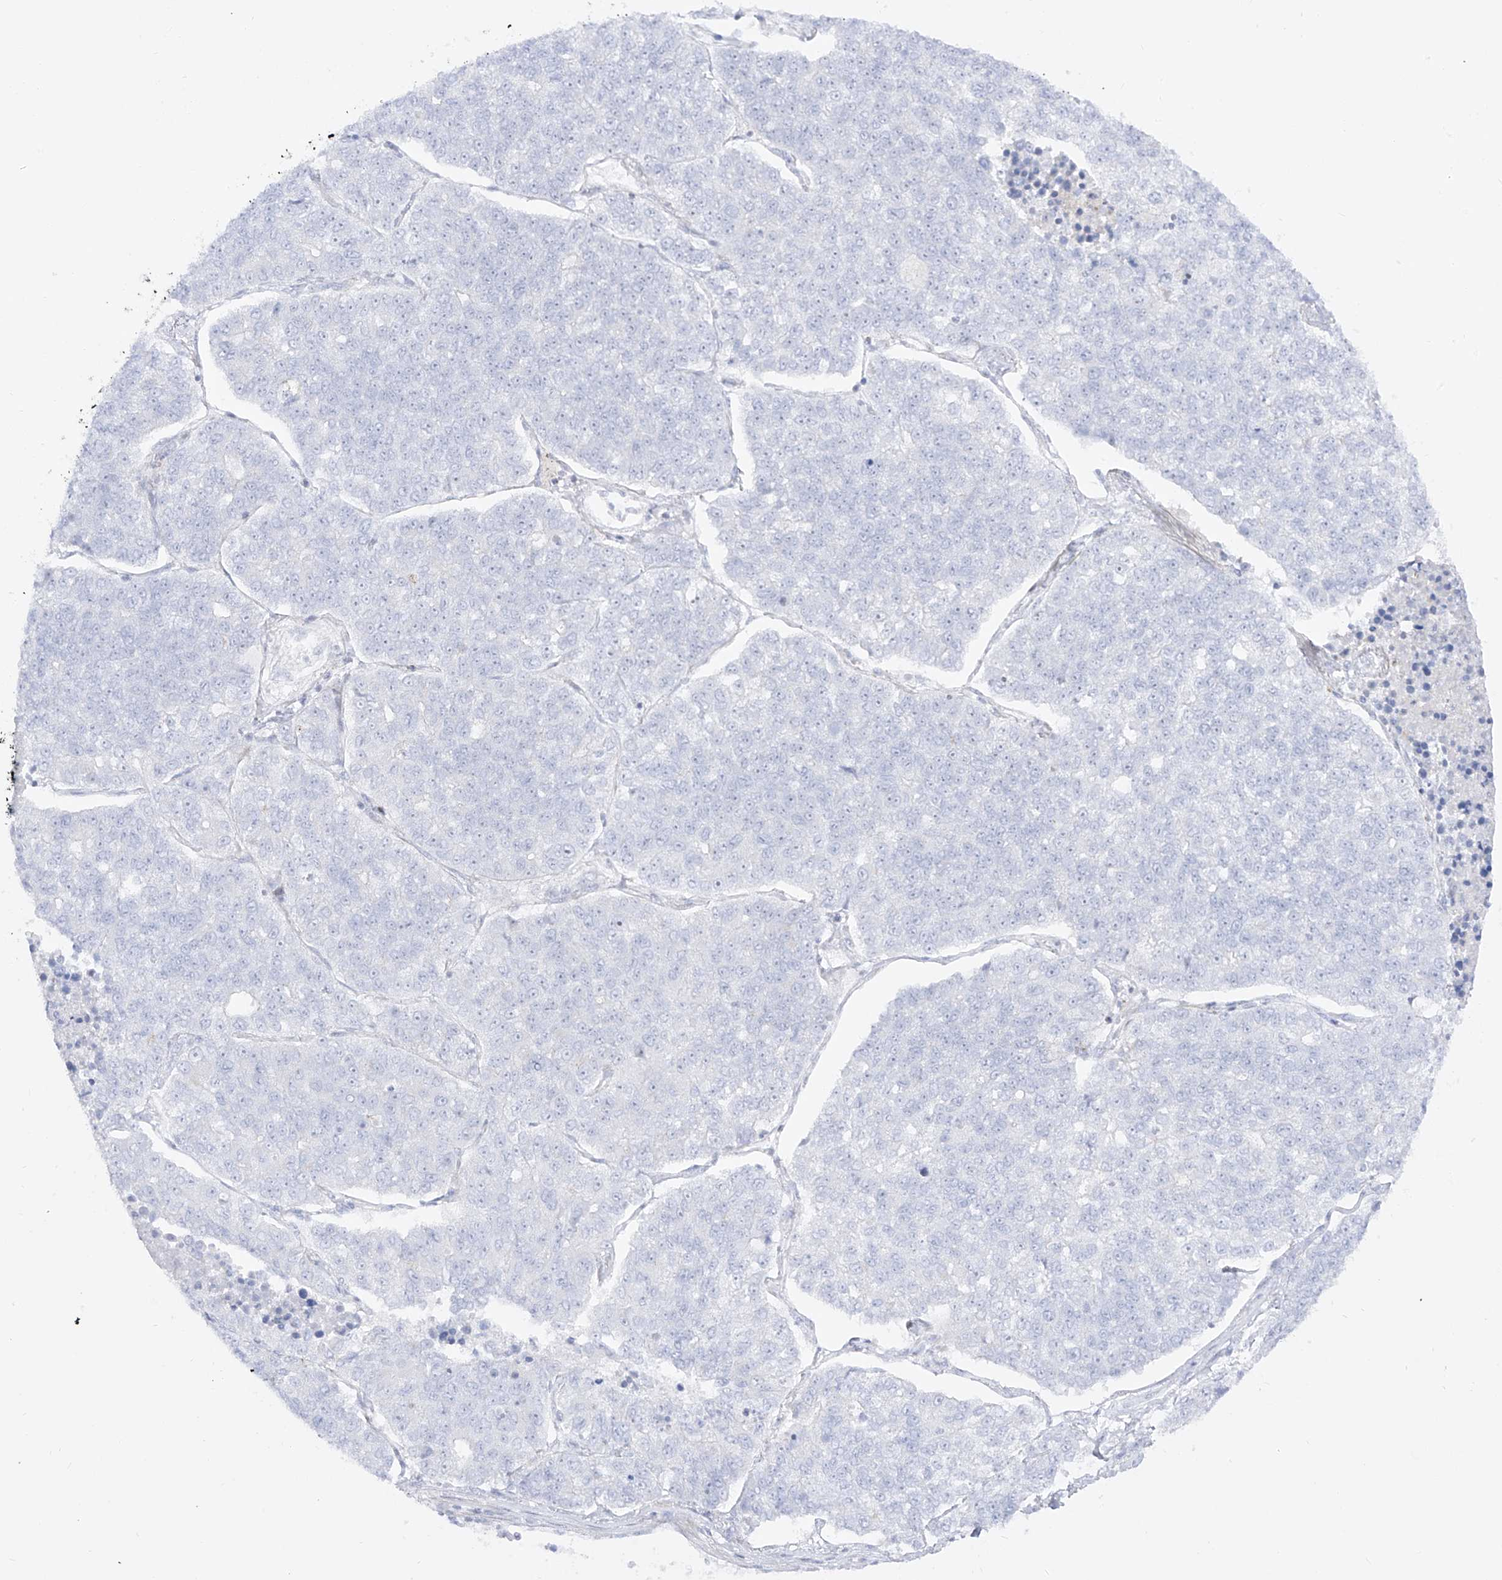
{"staining": {"intensity": "negative", "quantity": "none", "location": "none"}, "tissue": "lung cancer", "cell_type": "Tumor cells", "image_type": "cancer", "snomed": [{"axis": "morphology", "description": "Adenocarcinoma, NOS"}, {"axis": "topography", "description": "Lung"}], "caption": "This is an immunohistochemistry (IHC) image of human lung adenocarcinoma. There is no positivity in tumor cells.", "gene": "ZNF180", "patient": {"sex": "male", "age": 49}}